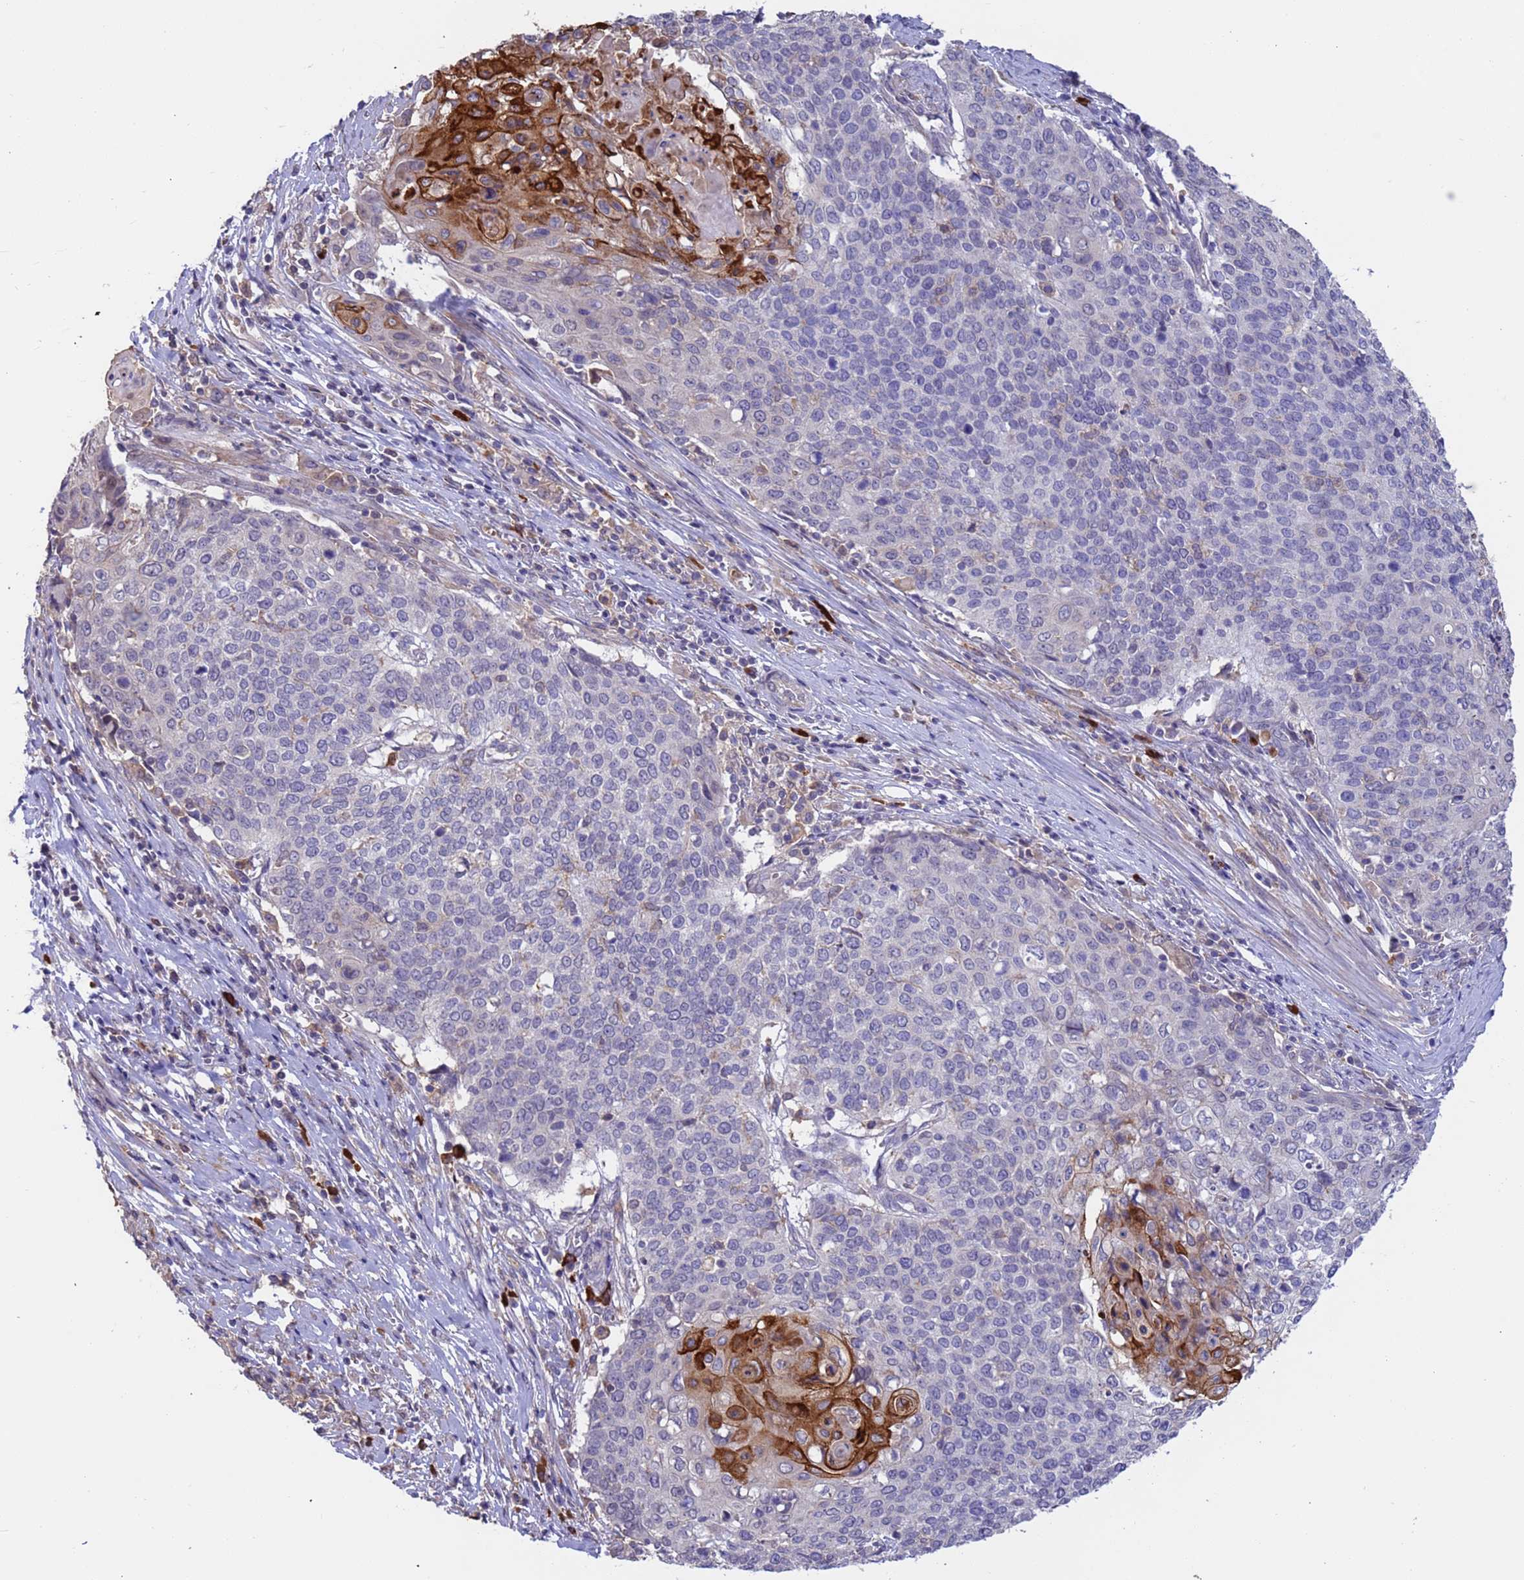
{"staining": {"intensity": "strong", "quantity": "<25%", "location": "cytoplasmic/membranous"}, "tissue": "cervical cancer", "cell_type": "Tumor cells", "image_type": "cancer", "snomed": [{"axis": "morphology", "description": "Squamous cell carcinoma, NOS"}, {"axis": "topography", "description": "Cervix"}], "caption": "A photomicrograph showing strong cytoplasmic/membranous staining in approximately <25% of tumor cells in squamous cell carcinoma (cervical), as visualized by brown immunohistochemical staining.", "gene": "AMPD3", "patient": {"sex": "female", "age": 39}}